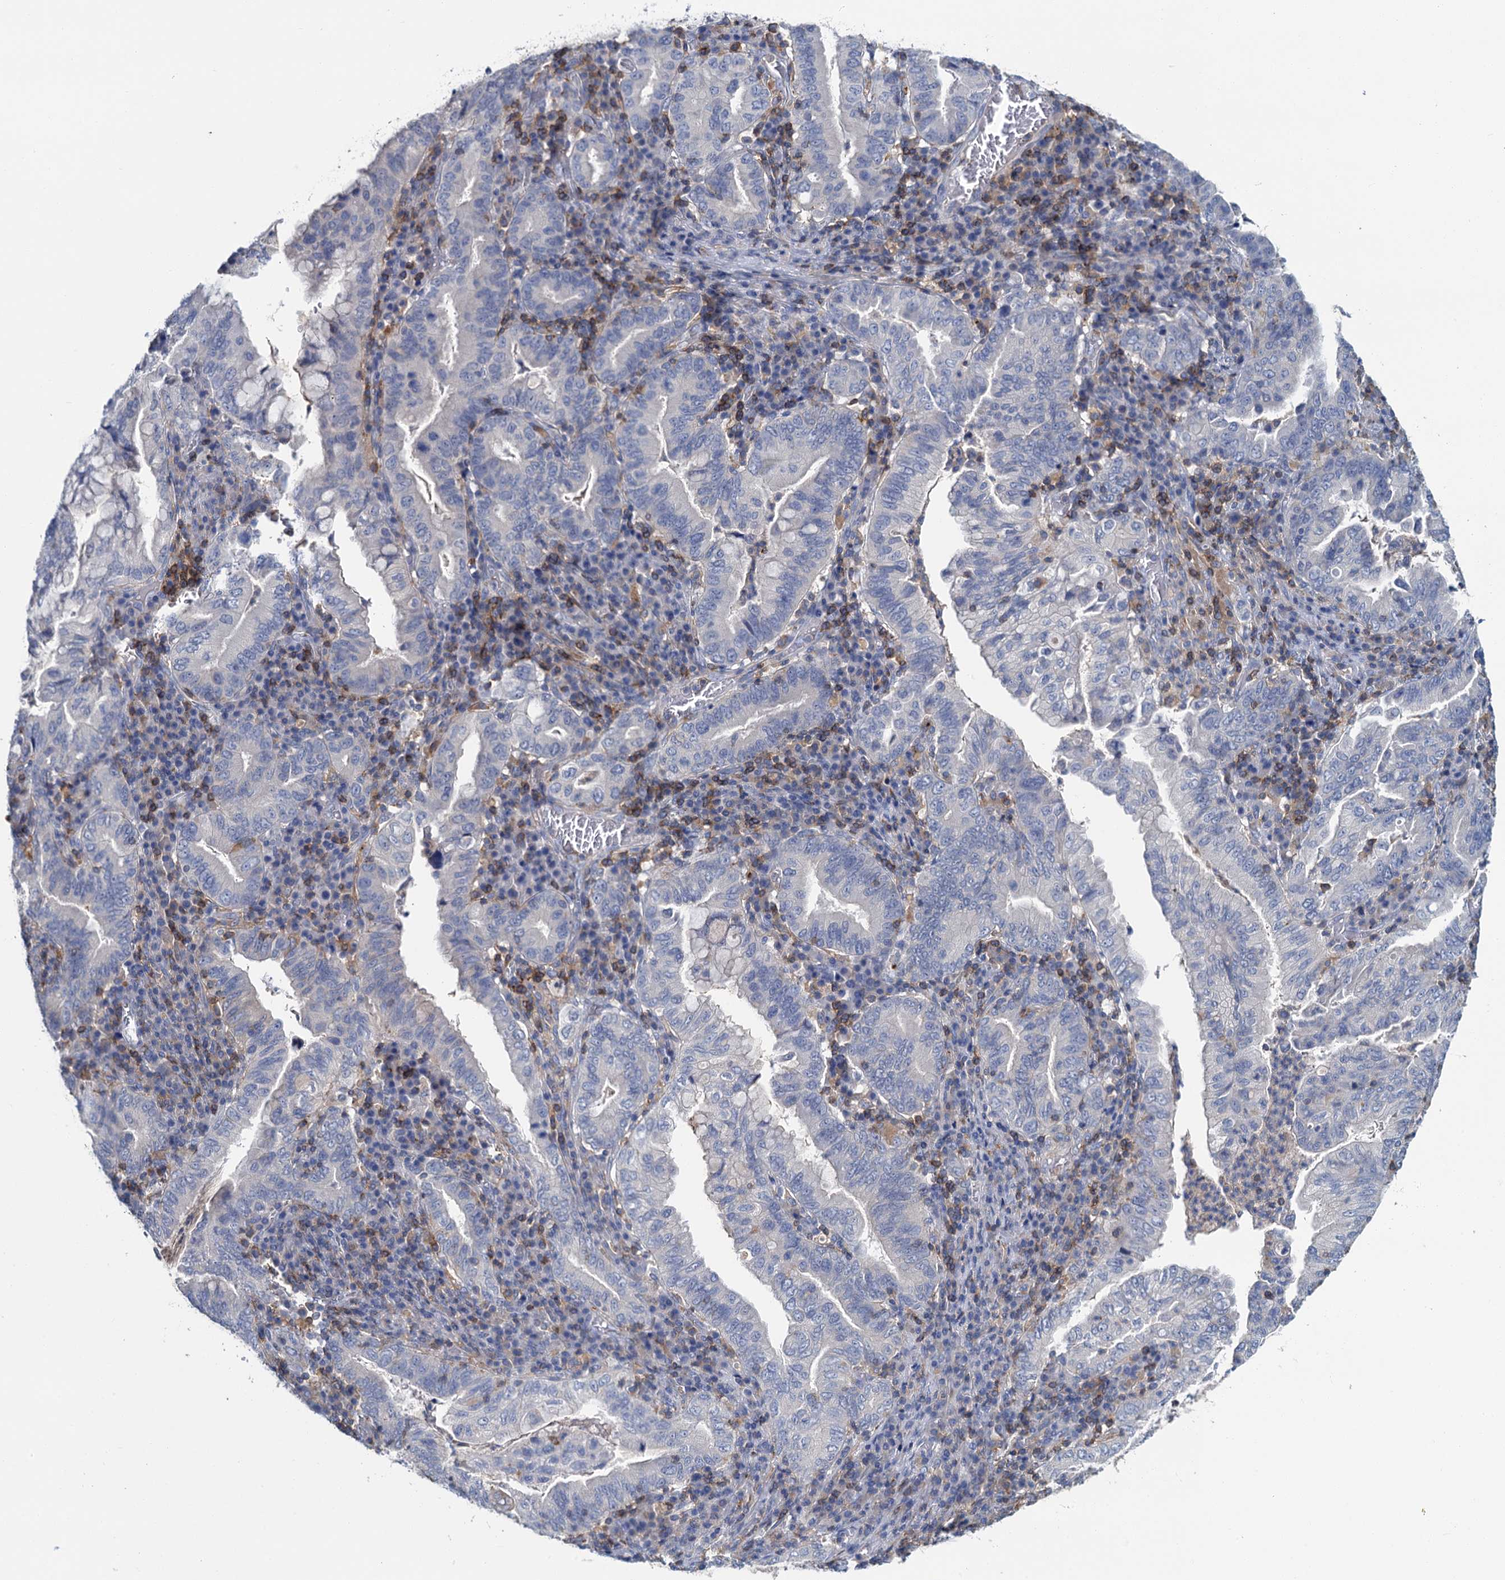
{"staining": {"intensity": "negative", "quantity": "none", "location": "none"}, "tissue": "stomach cancer", "cell_type": "Tumor cells", "image_type": "cancer", "snomed": [{"axis": "morphology", "description": "Normal tissue, NOS"}, {"axis": "morphology", "description": "Adenocarcinoma, NOS"}, {"axis": "topography", "description": "Esophagus"}, {"axis": "topography", "description": "Stomach, upper"}, {"axis": "topography", "description": "Peripheral nerve tissue"}], "caption": "Tumor cells are negative for brown protein staining in stomach adenocarcinoma.", "gene": "FGFR2", "patient": {"sex": "male", "age": 62}}